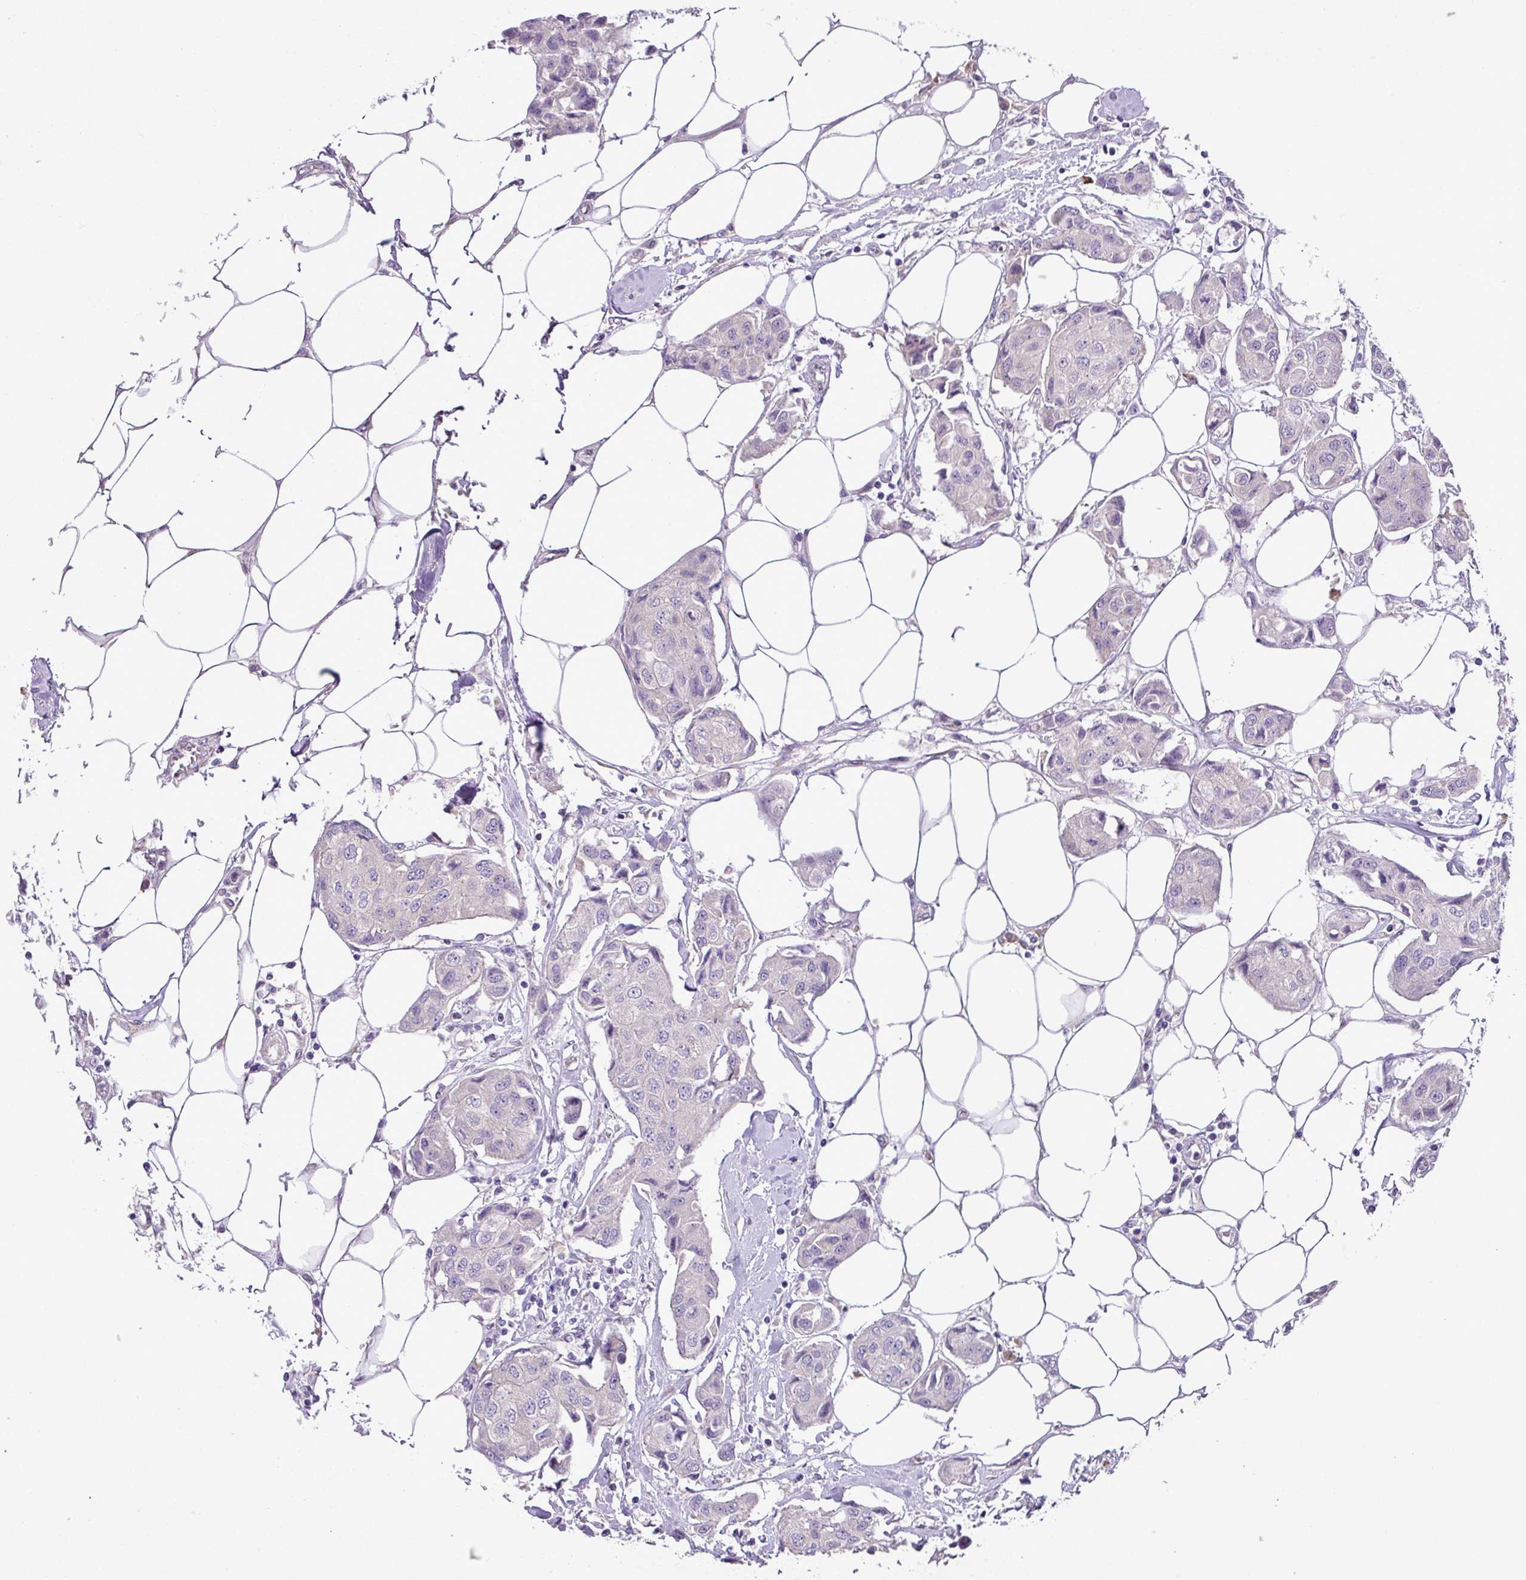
{"staining": {"intensity": "negative", "quantity": "none", "location": "none"}, "tissue": "breast cancer", "cell_type": "Tumor cells", "image_type": "cancer", "snomed": [{"axis": "morphology", "description": "Duct carcinoma"}, {"axis": "topography", "description": "Breast"}, {"axis": "topography", "description": "Lymph node"}], "caption": "This is an IHC histopathology image of human breast cancer (intraductal carcinoma). There is no expression in tumor cells.", "gene": "MOCS3", "patient": {"sex": "female", "age": 80}}